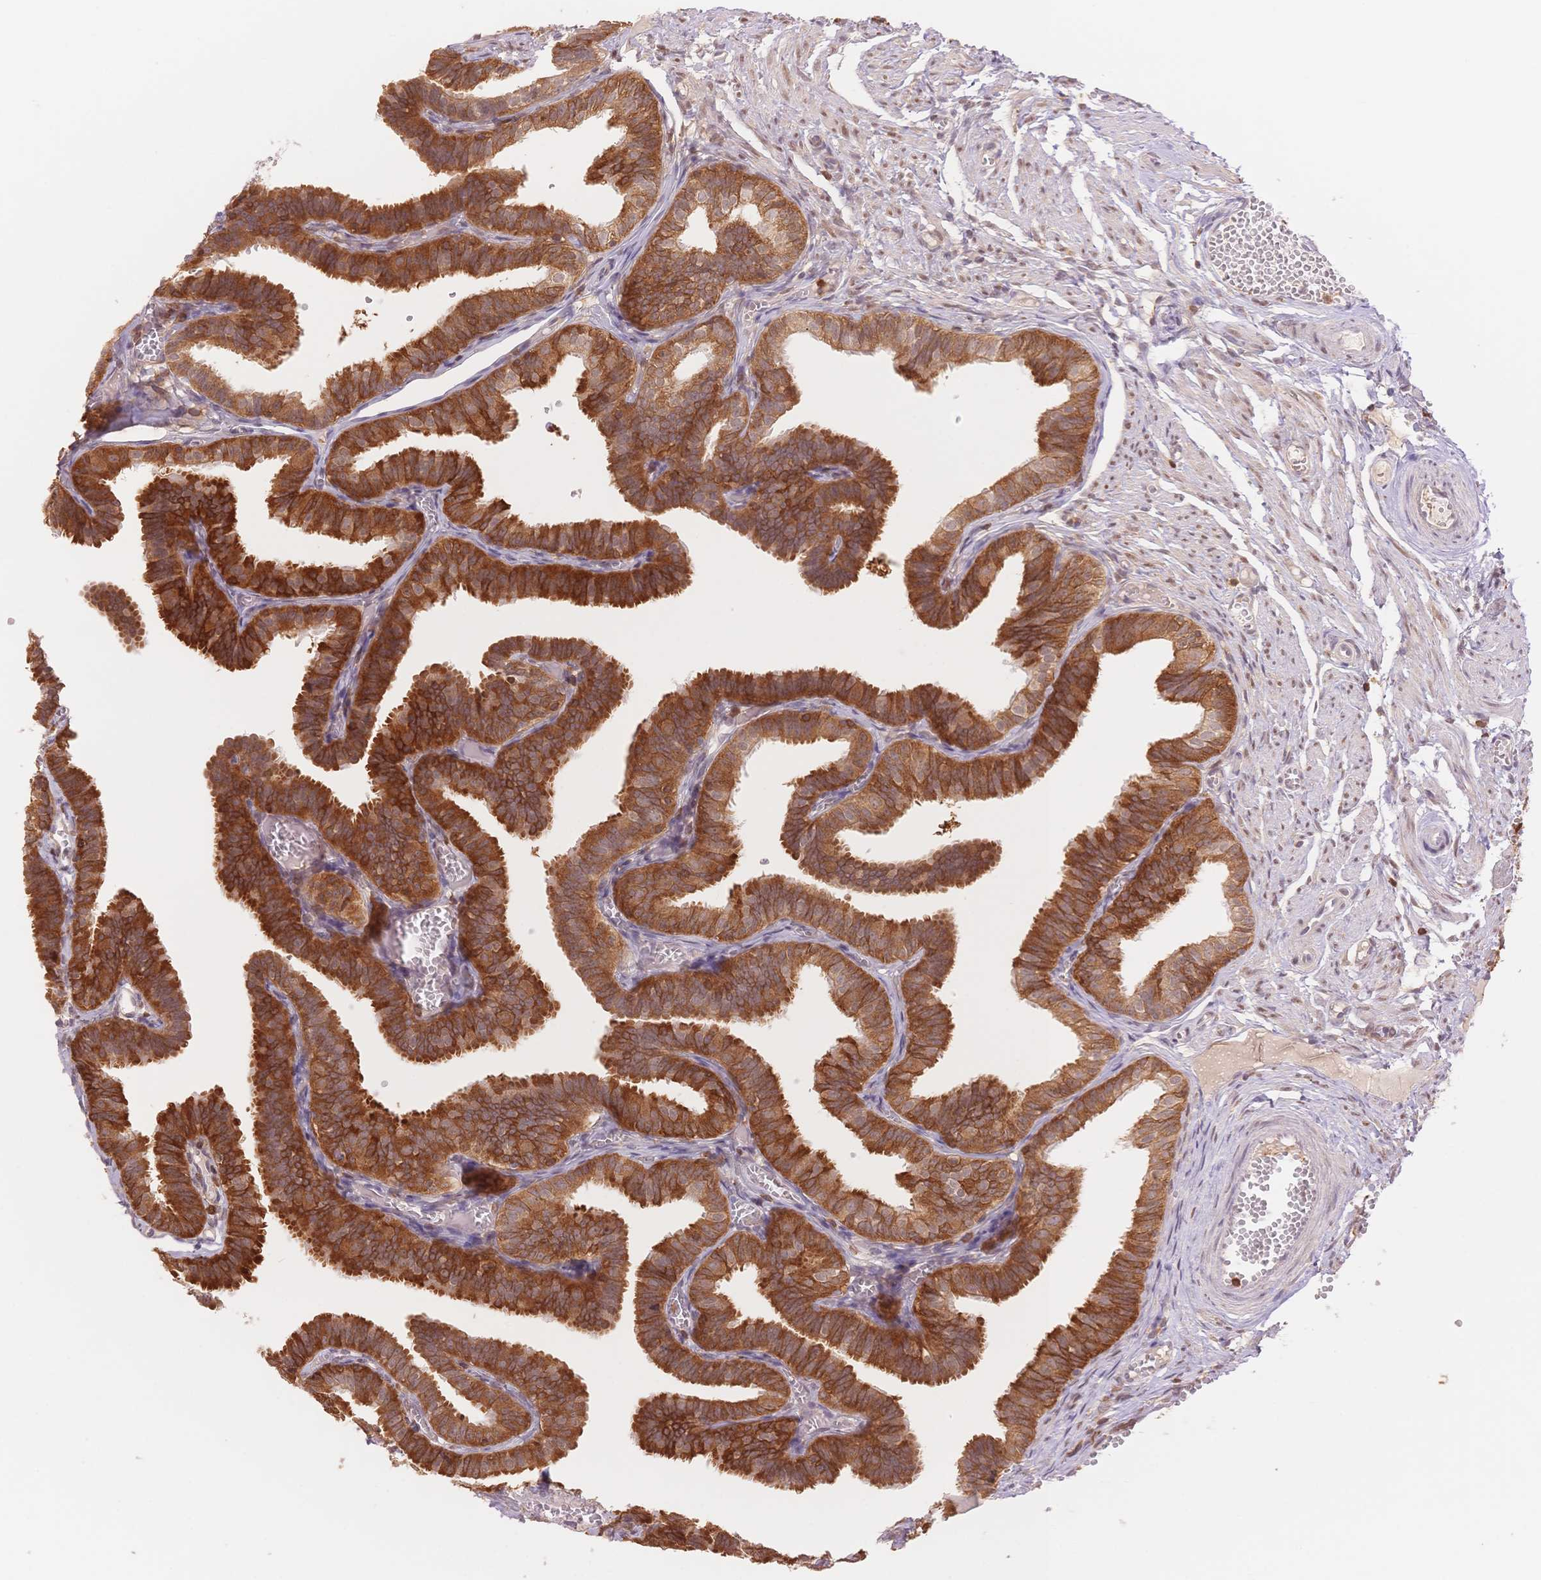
{"staining": {"intensity": "strong", "quantity": ">75%", "location": "cytoplasmic/membranous"}, "tissue": "fallopian tube", "cell_type": "Glandular cells", "image_type": "normal", "snomed": [{"axis": "morphology", "description": "Normal tissue, NOS"}, {"axis": "topography", "description": "Fallopian tube"}], "caption": "High-power microscopy captured an immunohistochemistry (IHC) photomicrograph of normal fallopian tube, revealing strong cytoplasmic/membranous expression in approximately >75% of glandular cells.", "gene": "STK39", "patient": {"sex": "female", "age": 25}}